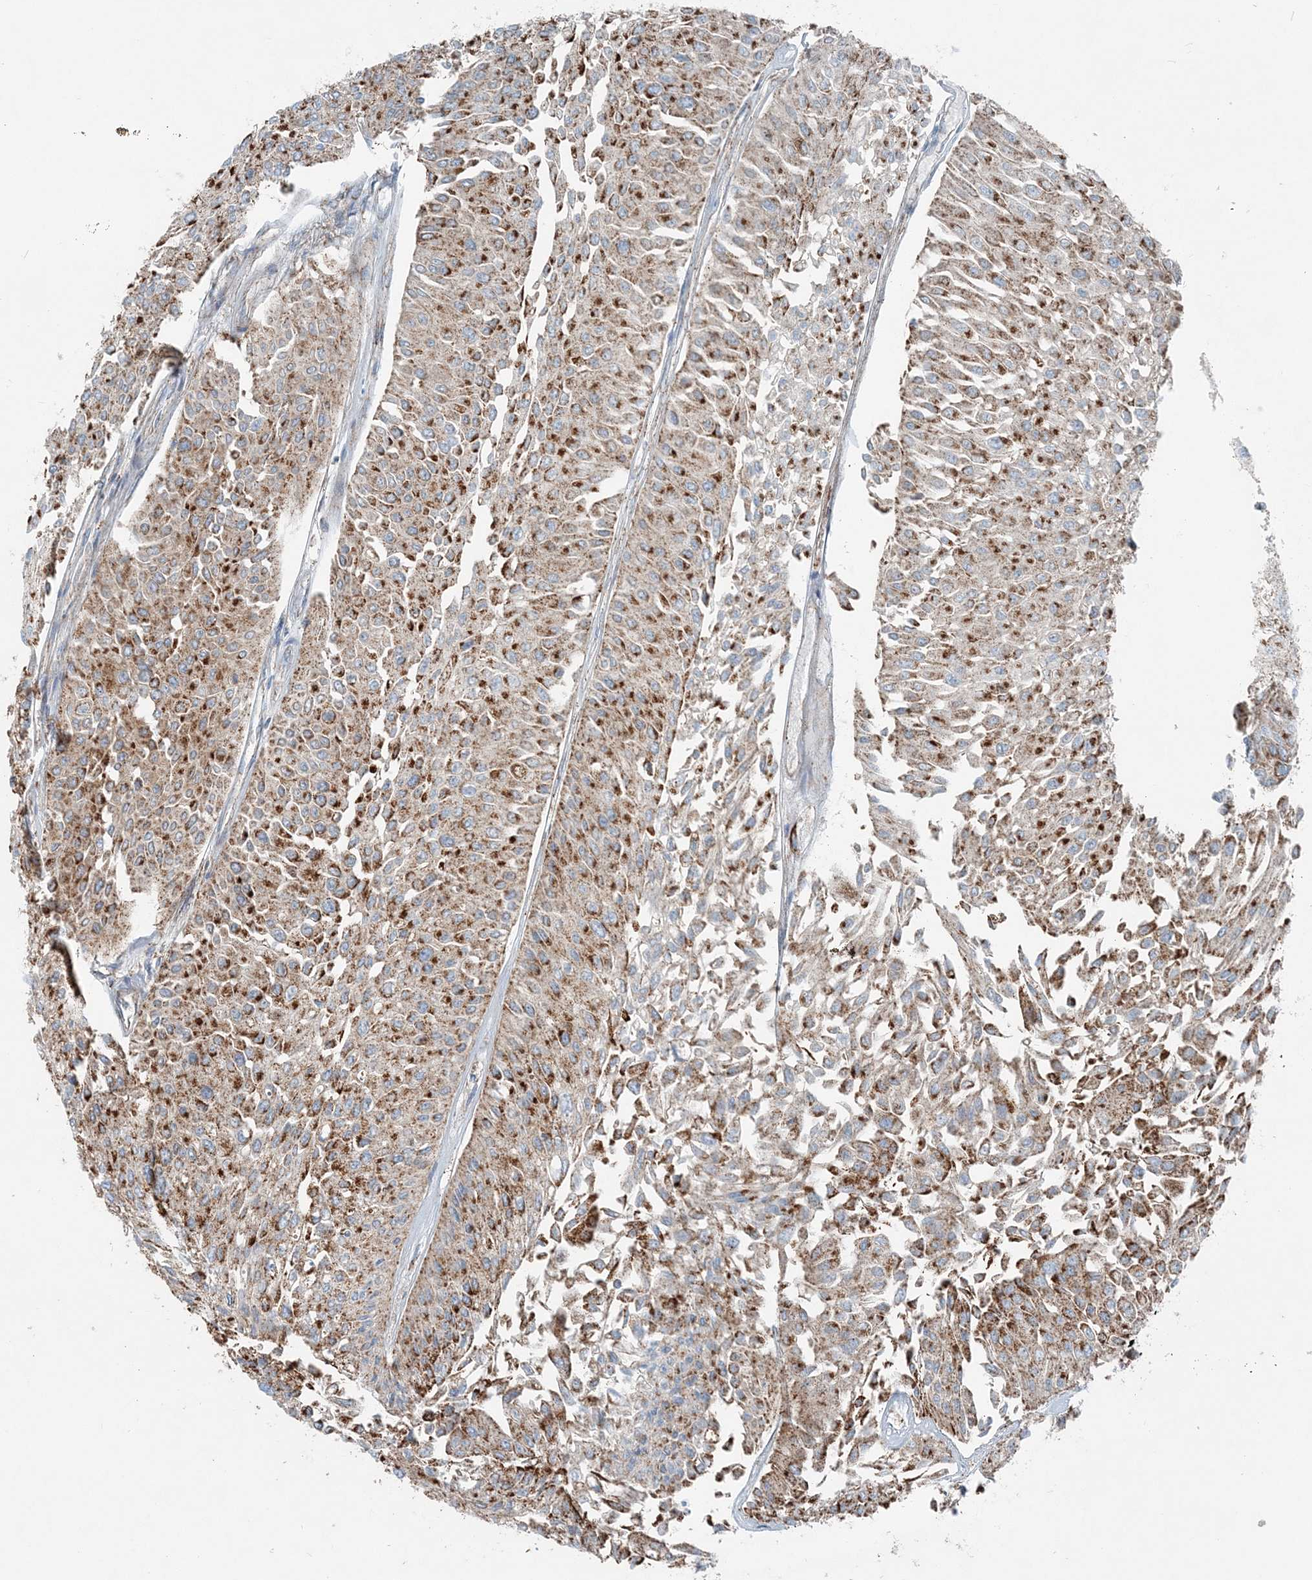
{"staining": {"intensity": "strong", "quantity": ">75%", "location": "cytoplasmic/membranous"}, "tissue": "urothelial cancer", "cell_type": "Tumor cells", "image_type": "cancer", "snomed": [{"axis": "morphology", "description": "Urothelial carcinoma, Low grade"}, {"axis": "topography", "description": "Urinary bladder"}], "caption": "Protein staining shows strong cytoplasmic/membranous staining in approximately >75% of tumor cells in low-grade urothelial carcinoma.", "gene": "INTU", "patient": {"sex": "male", "age": 67}}